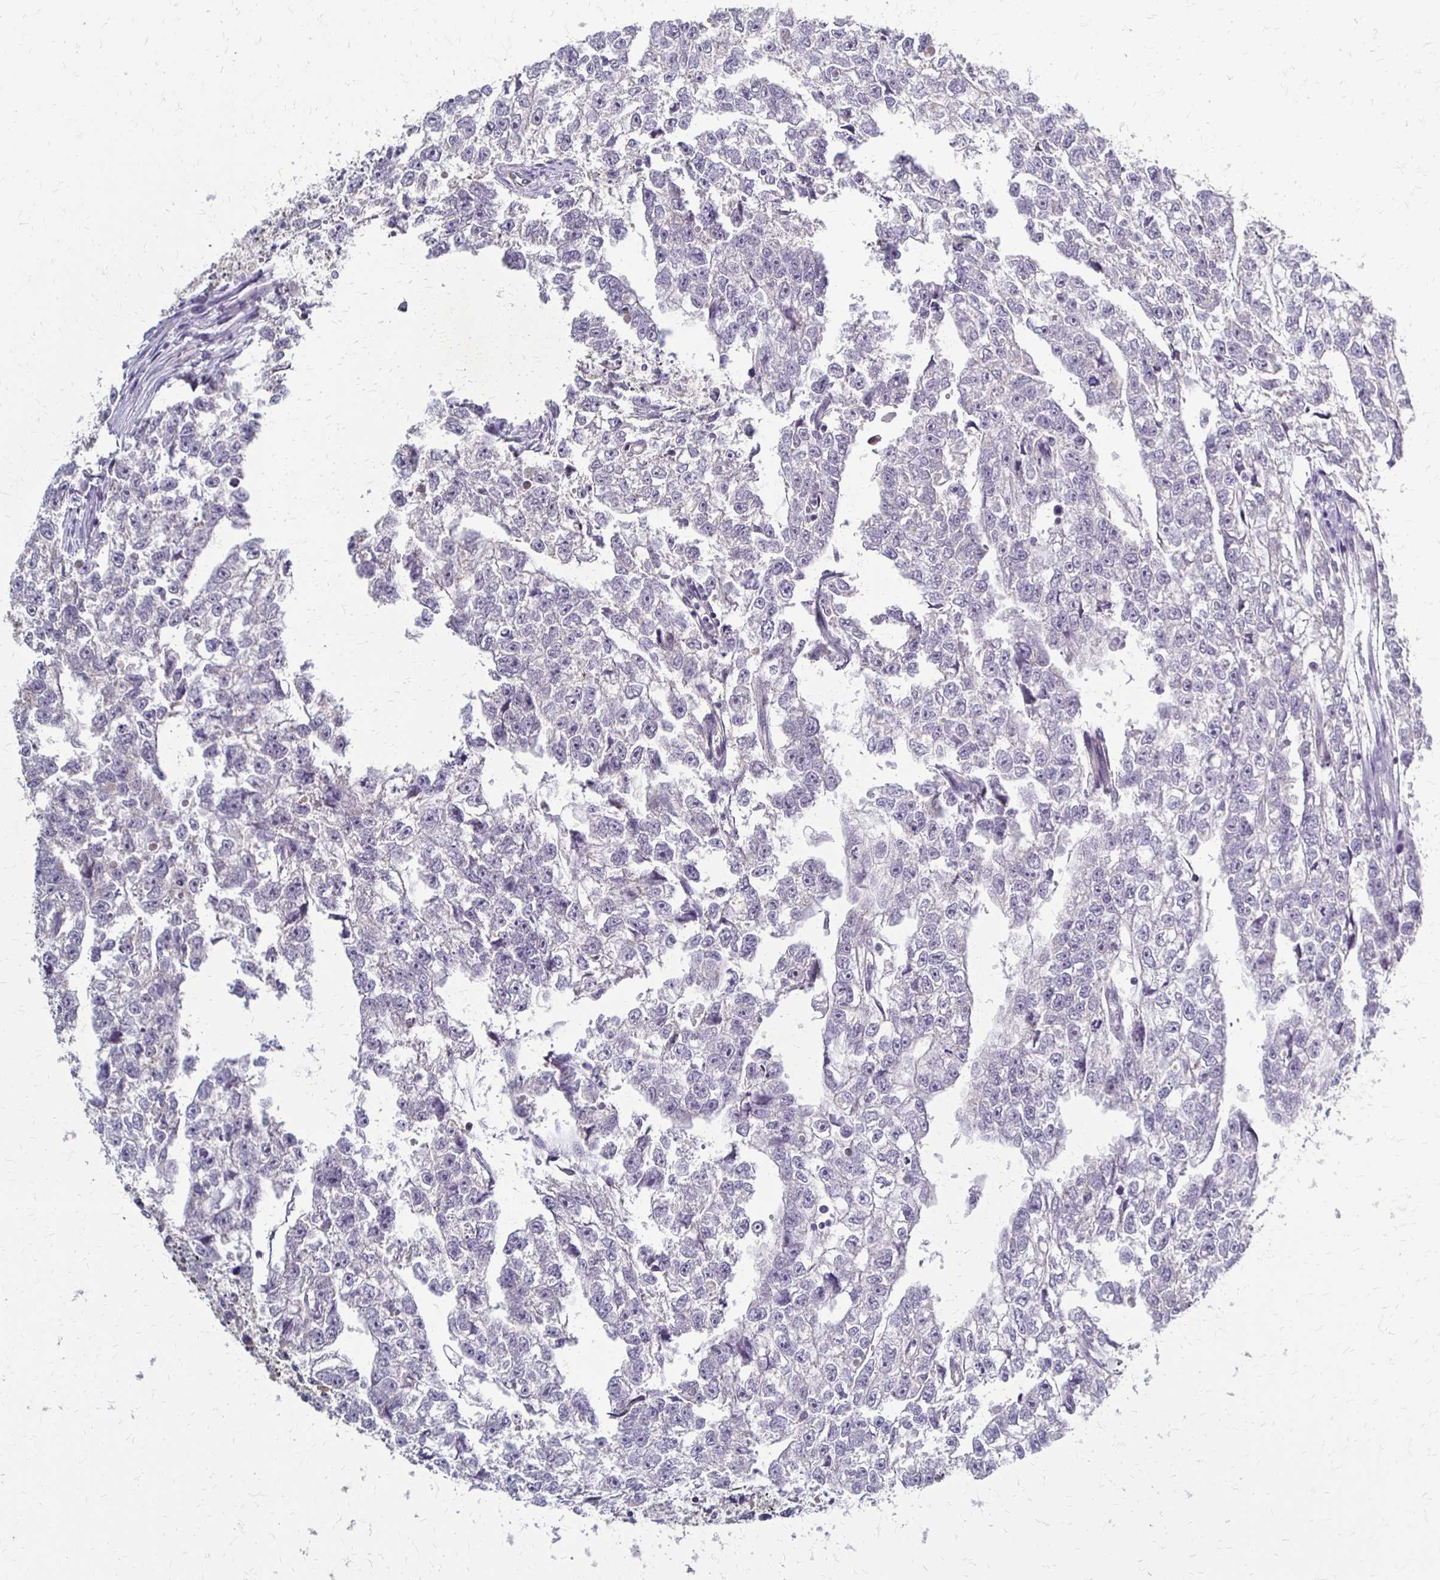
{"staining": {"intensity": "negative", "quantity": "none", "location": "none"}, "tissue": "testis cancer", "cell_type": "Tumor cells", "image_type": "cancer", "snomed": [{"axis": "morphology", "description": "Carcinoma, Embryonal, NOS"}, {"axis": "morphology", "description": "Teratoma, malignant, NOS"}, {"axis": "topography", "description": "Testis"}], "caption": "A photomicrograph of human testis embryonal carcinoma is negative for staining in tumor cells.", "gene": "SLC9A9", "patient": {"sex": "male", "age": 44}}